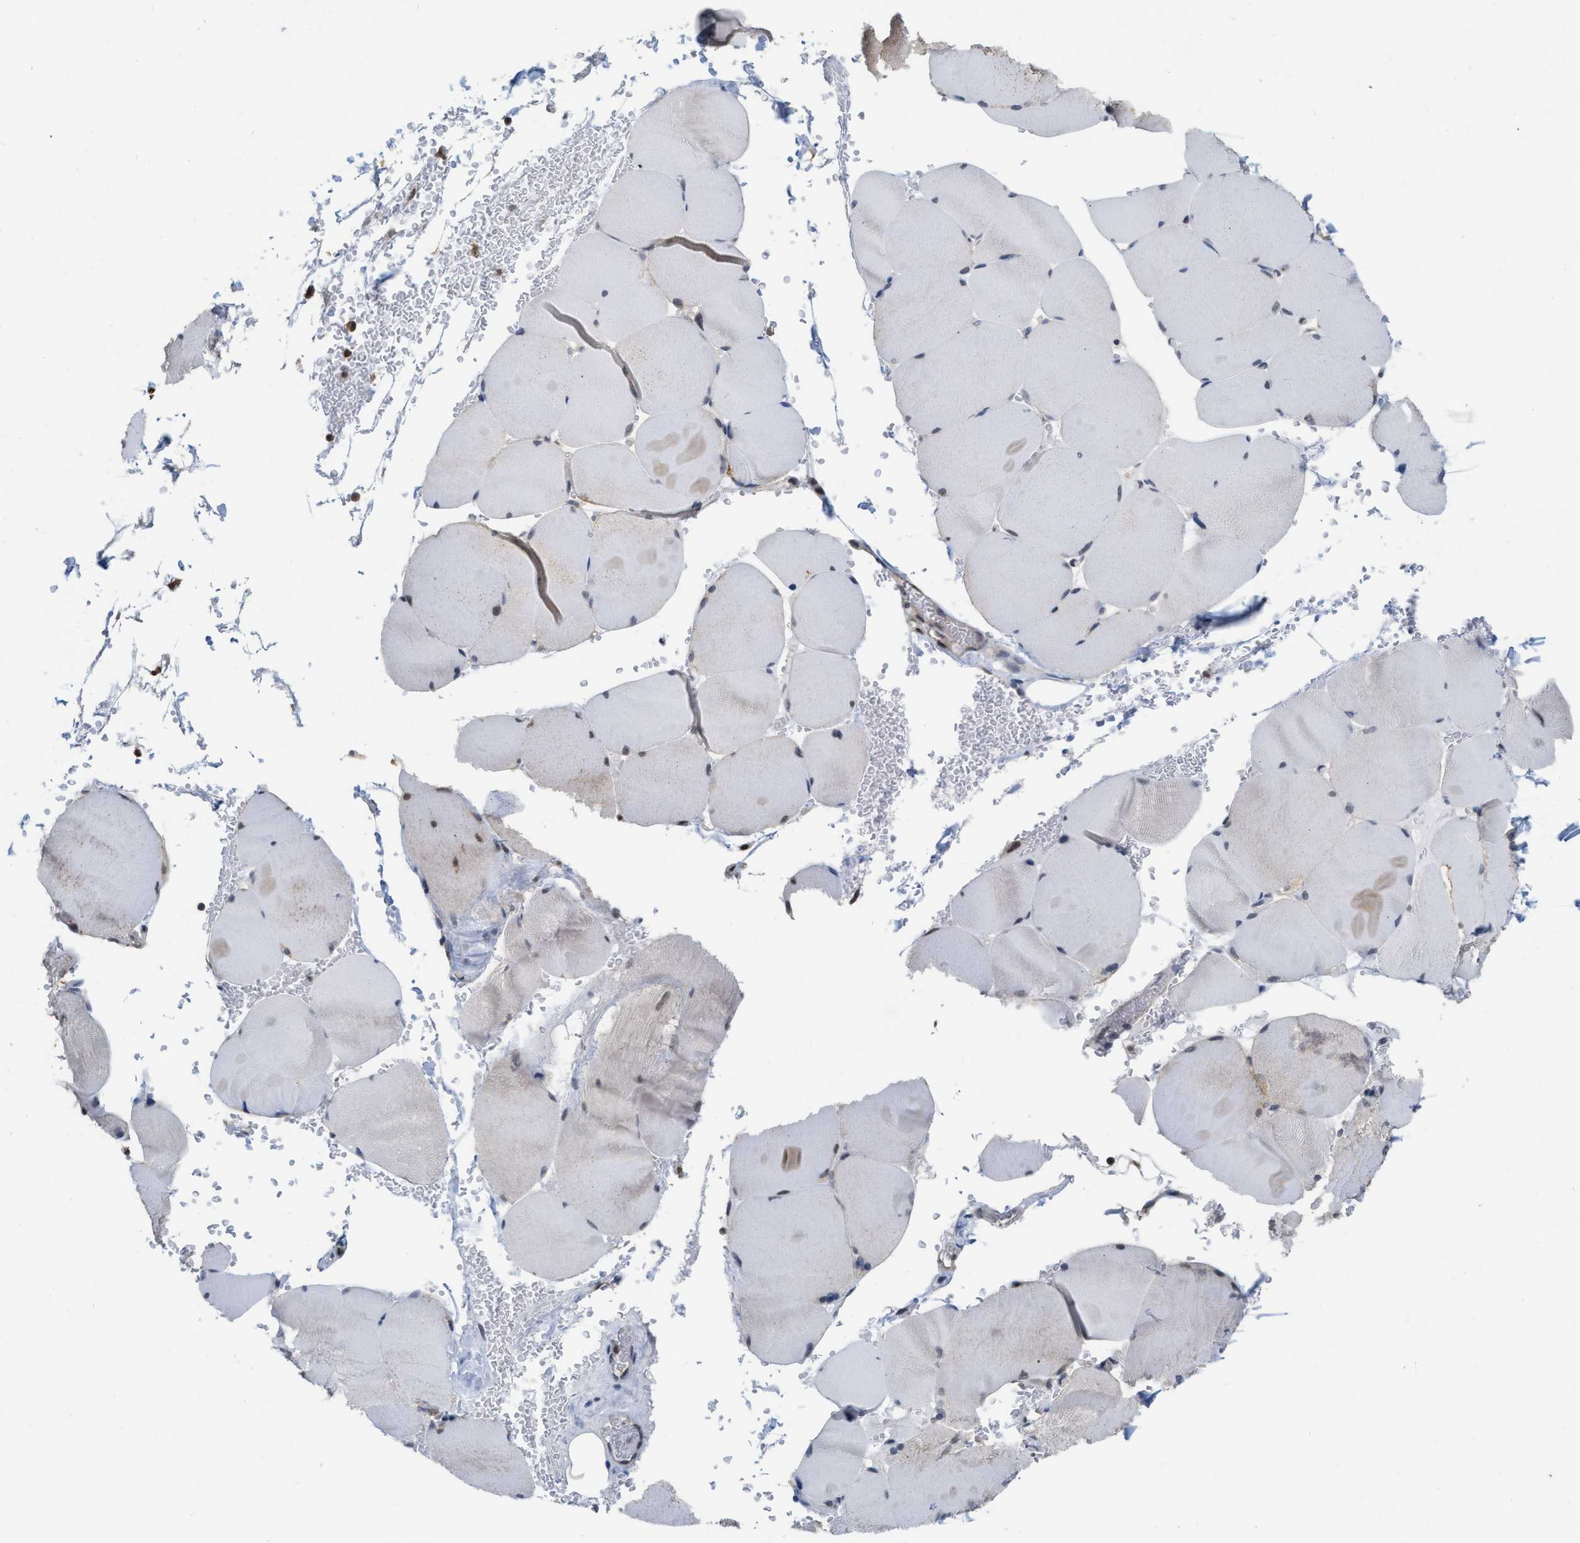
{"staining": {"intensity": "negative", "quantity": "none", "location": "none"}, "tissue": "skeletal muscle", "cell_type": "Myocytes", "image_type": "normal", "snomed": [{"axis": "morphology", "description": "Normal tissue, NOS"}, {"axis": "topography", "description": "Skin"}, {"axis": "topography", "description": "Skeletal muscle"}], "caption": "This is an immunohistochemistry image of benign human skeletal muscle. There is no positivity in myocytes.", "gene": "BAIAP2L1", "patient": {"sex": "male", "age": 83}}